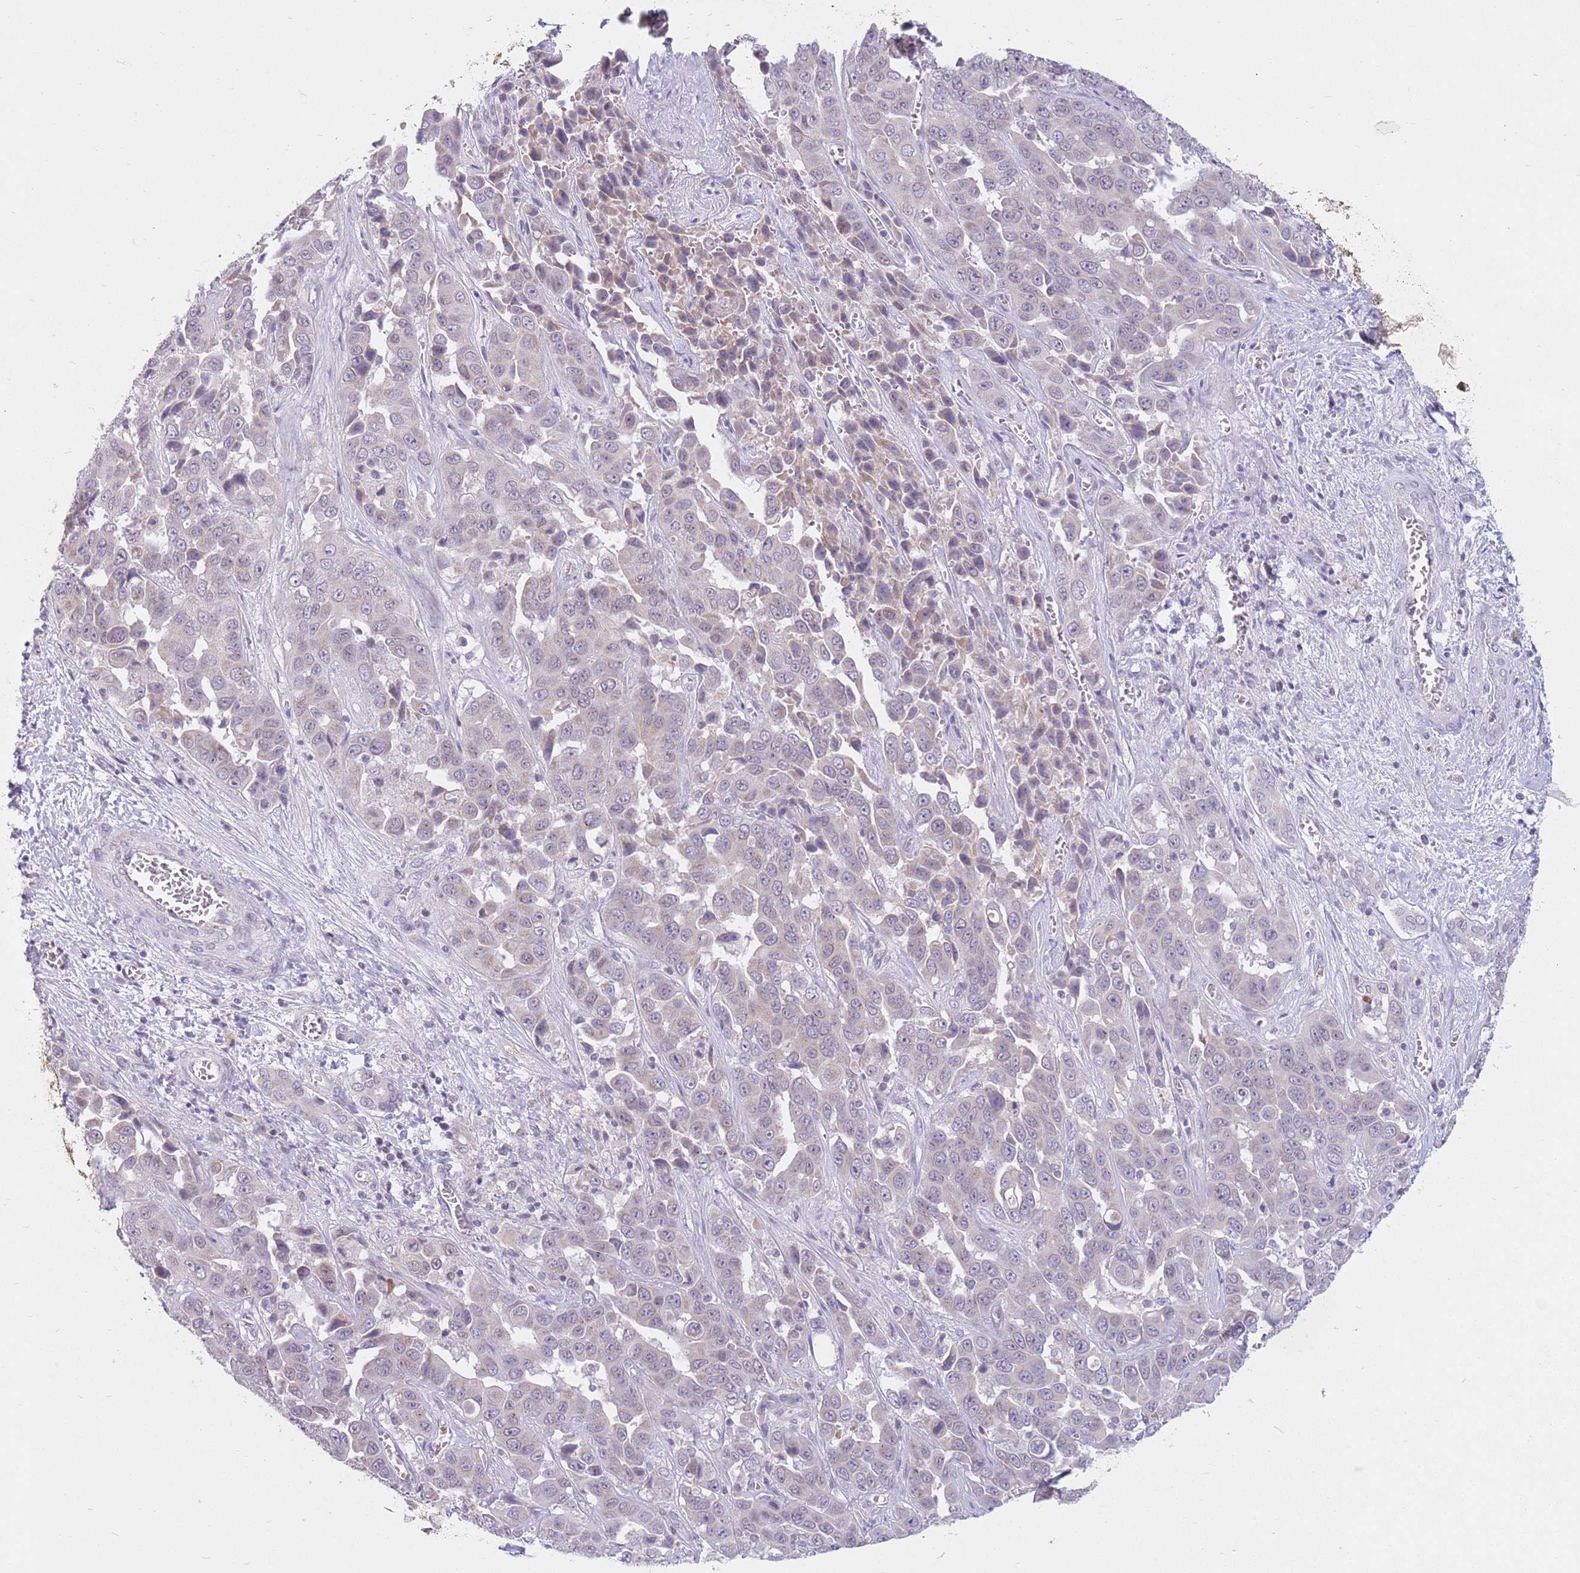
{"staining": {"intensity": "negative", "quantity": "none", "location": "none"}, "tissue": "liver cancer", "cell_type": "Tumor cells", "image_type": "cancer", "snomed": [{"axis": "morphology", "description": "Cholangiocarcinoma"}, {"axis": "topography", "description": "Liver"}], "caption": "A high-resolution image shows immunohistochemistry staining of cholangiocarcinoma (liver), which displays no significant staining in tumor cells.", "gene": "ZNF574", "patient": {"sex": "female", "age": 52}}